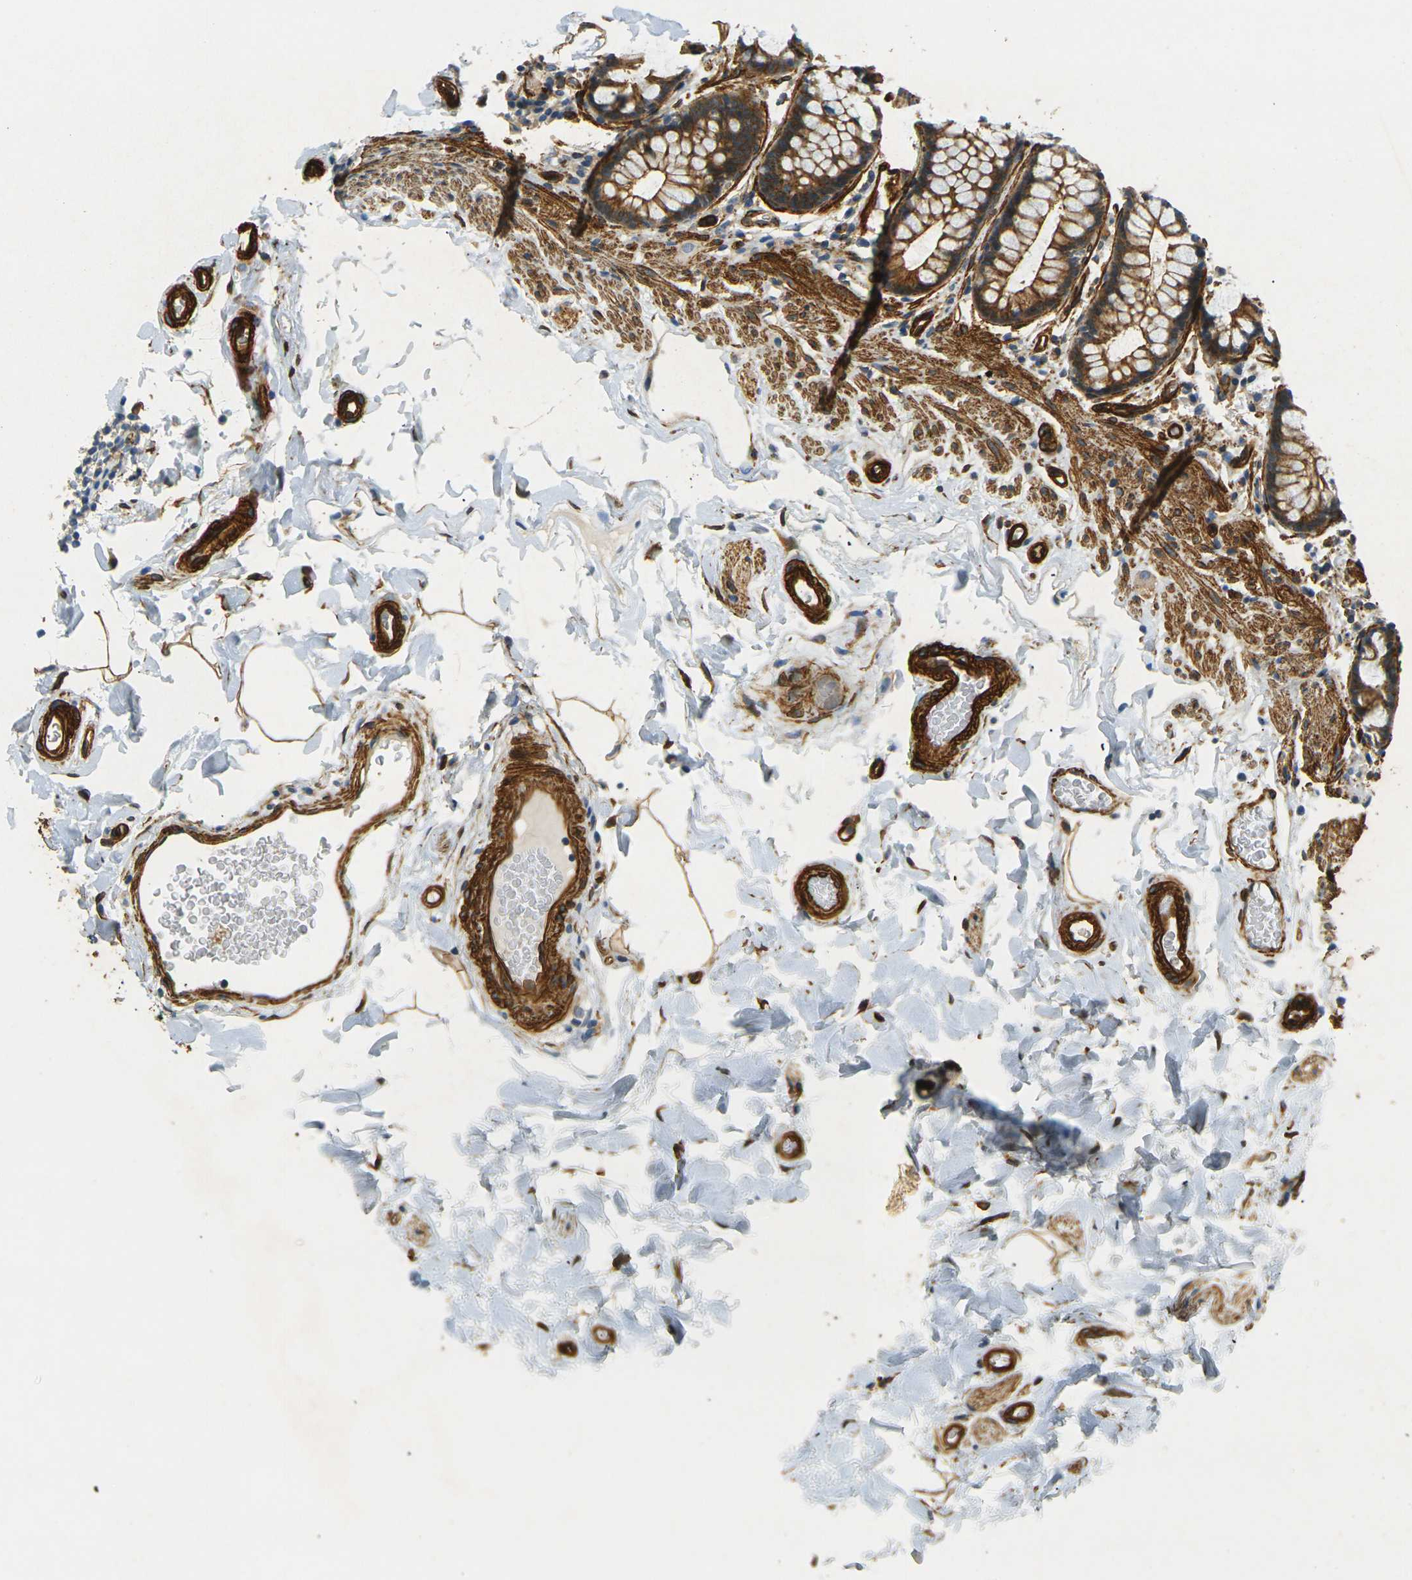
{"staining": {"intensity": "strong", "quantity": ">75%", "location": "nuclear"}, "tissue": "colon", "cell_type": "Endothelial cells", "image_type": "normal", "snomed": [{"axis": "morphology", "description": "Normal tissue, NOS"}, {"axis": "topography", "description": "Colon"}], "caption": "This is an image of immunohistochemistry (IHC) staining of normal colon, which shows strong positivity in the nuclear of endothelial cells.", "gene": "EPHA7", "patient": {"sex": "female", "age": 80}}